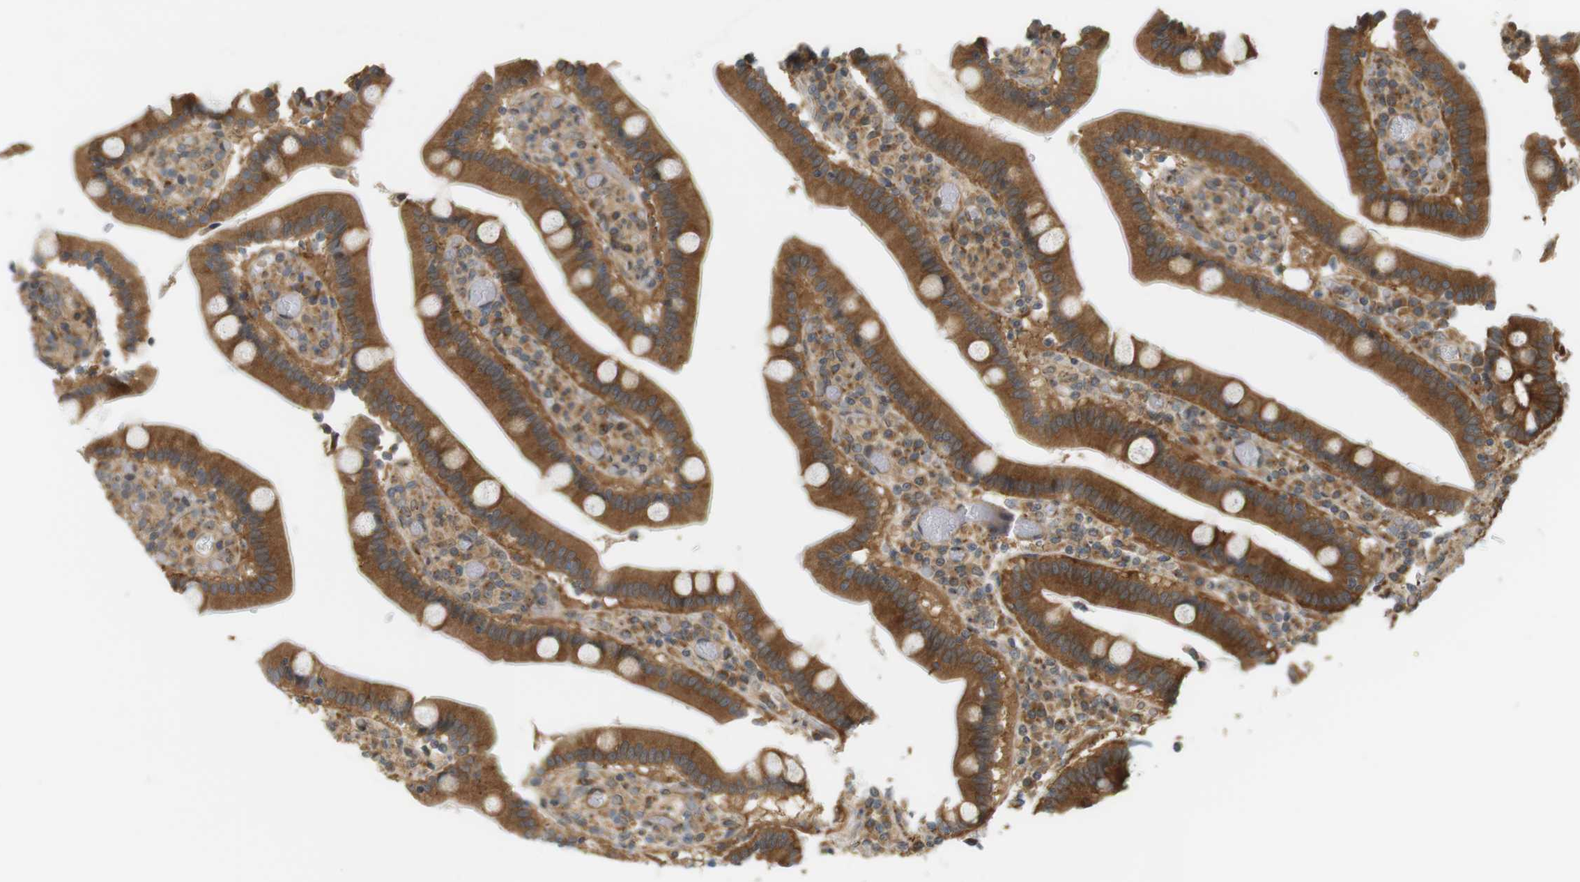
{"staining": {"intensity": "strong", "quantity": ">75%", "location": "cytoplasmic/membranous"}, "tissue": "duodenum", "cell_type": "Glandular cells", "image_type": "normal", "snomed": [{"axis": "morphology", "description": "Normal tissue, NOS"}, {"axis": "topography", "description": "Duodenum"}], "caption": "Duodenum stained with IHC demonstrates strong cytoplasmic/membranous positivity in about >75% of glandular cells.", "gene": "PA2G4", "patient": {"sex": "female", "age": 53}}